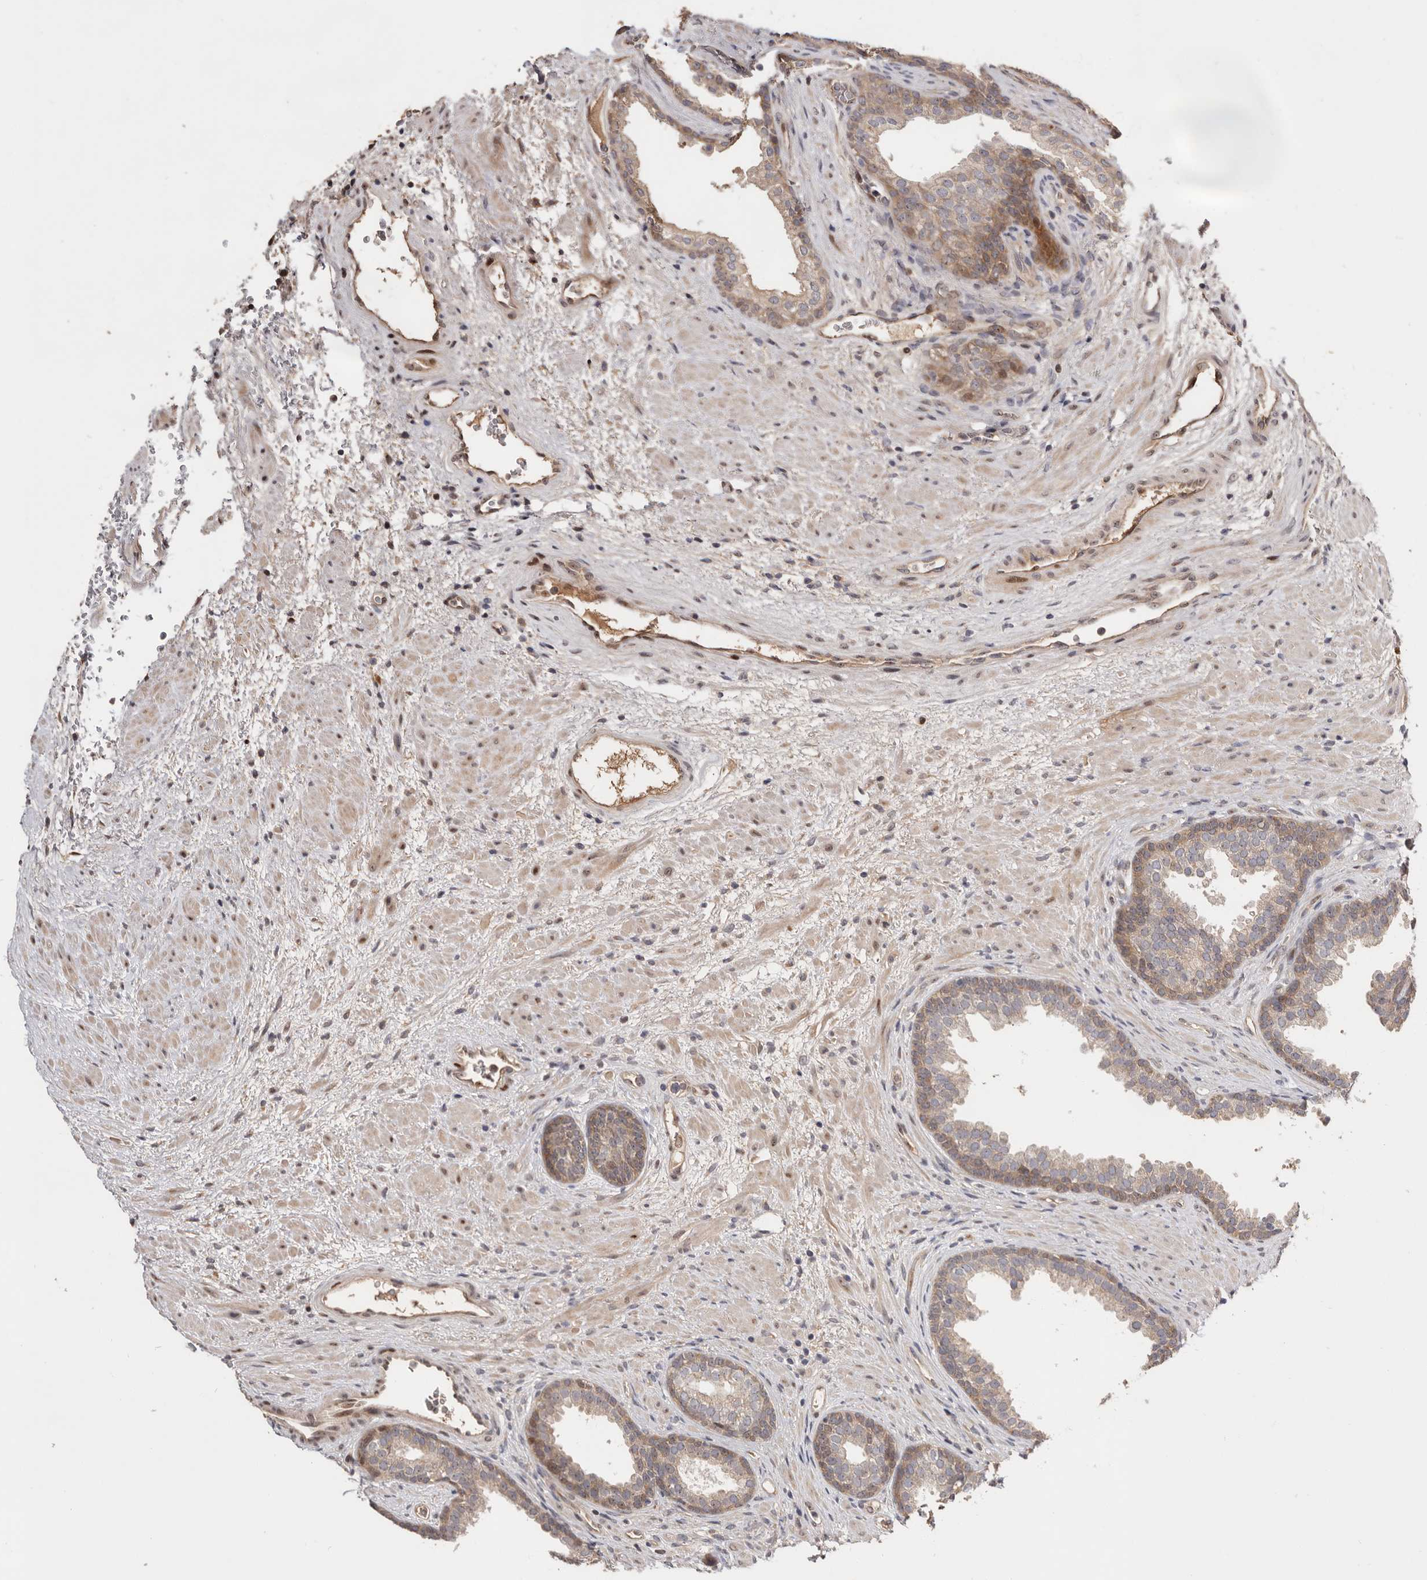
{"staining": {"intensity": "moderate", "quantity": "<25%", "location": "cytoplasmic/membranous"}, "tissue": "prostate", "cell_type": "Glandular cells", "image_type": "normal", "snomed": [{"axis": "morphology", "description": "Normal tissue, NOS"}, {"axis": "topography", "description": "Prostate"}], "caption": "Immunohistochemical staining of unremarkable human prostate reveals <25% levels of moderate cytoplasmic/membranous protein staining in about <25% of glandular cells.", "gene": "DOP1A", "patient": {"sex": "male", "age": 76}}